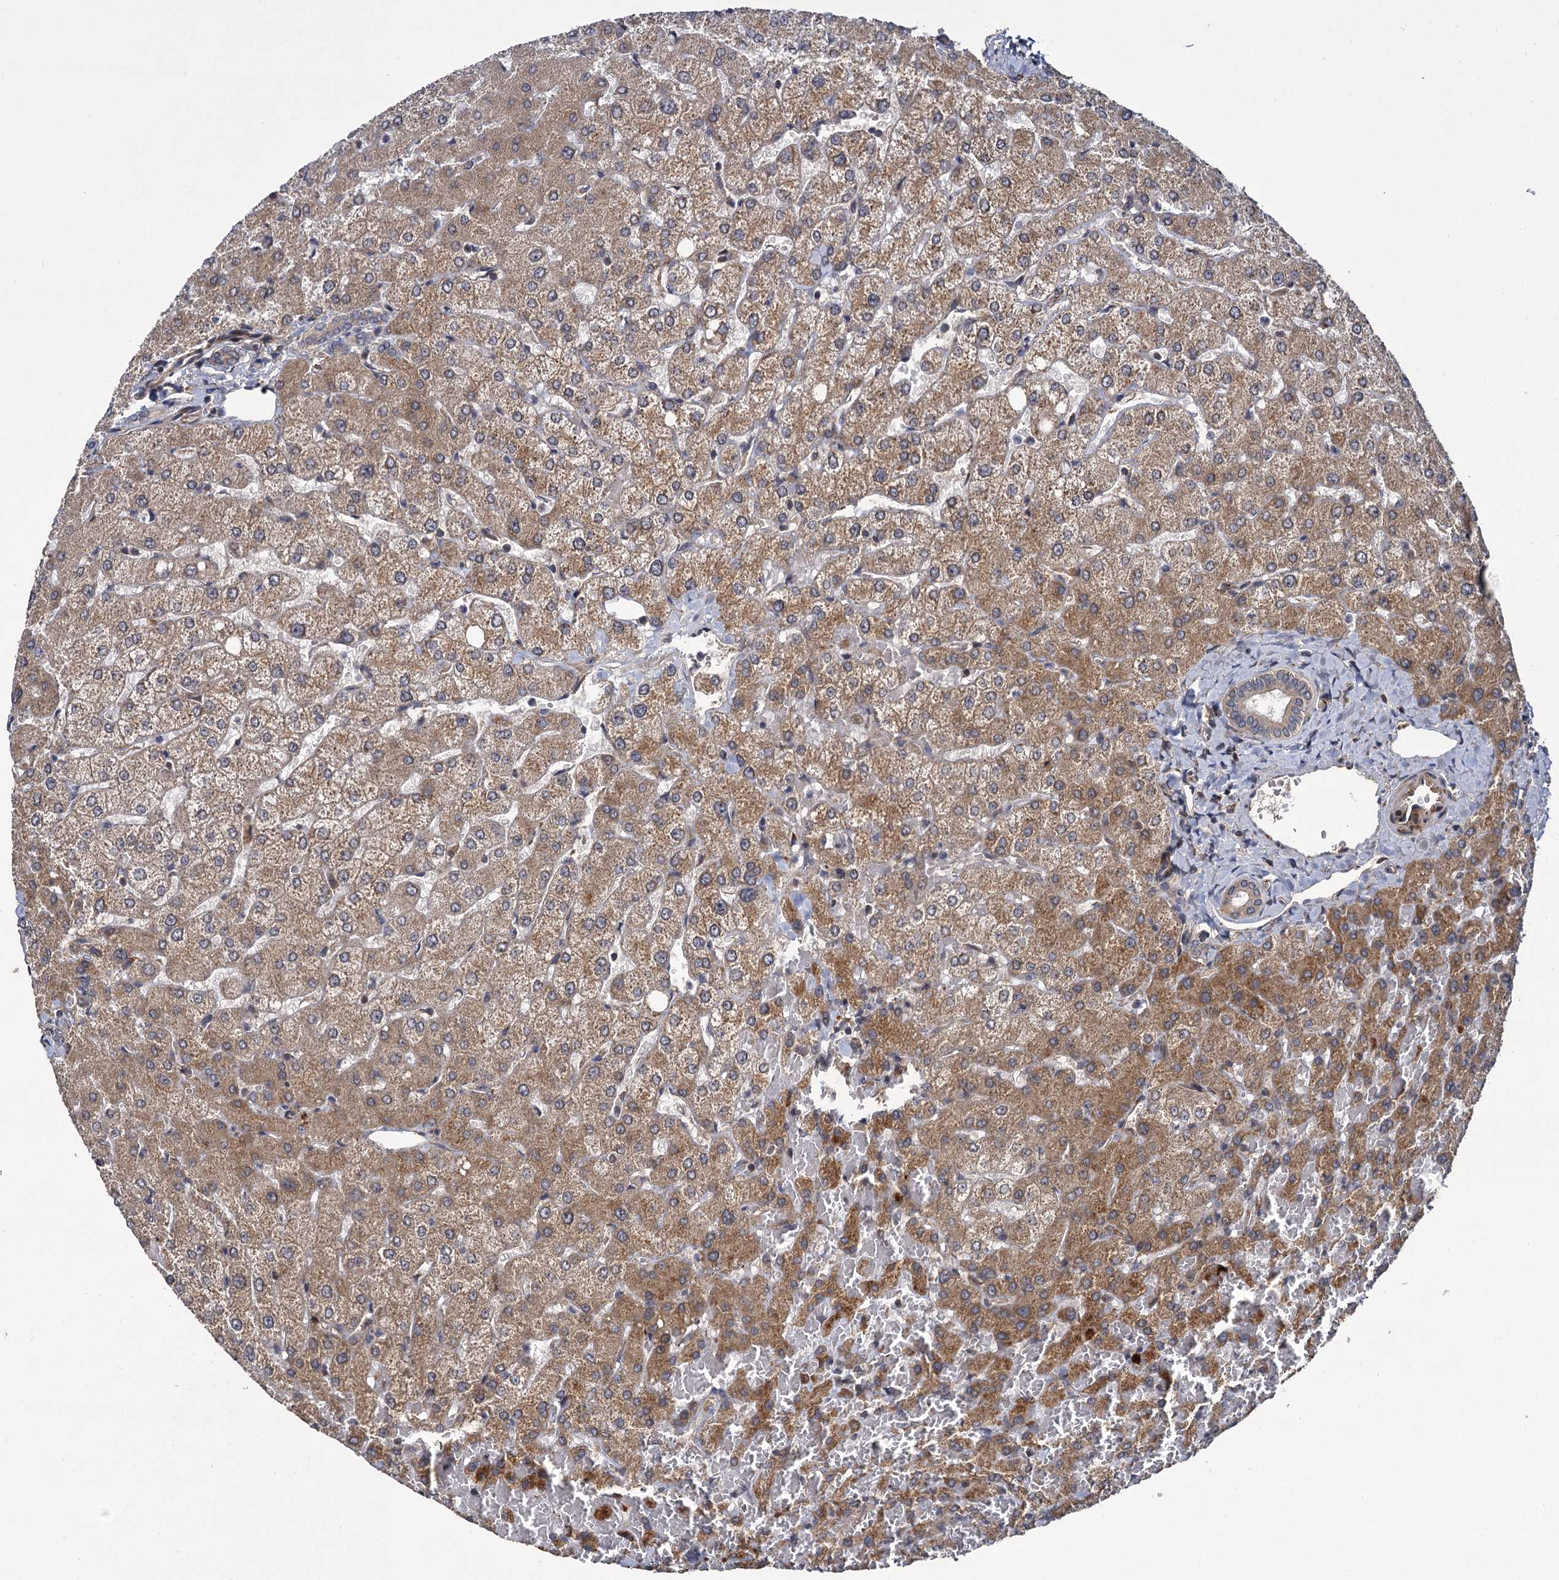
{"staining": {"intensity": "weak", "quantity": "<25%", "location": "cytoplasmic/membranous"}, "tissue": "liver", "cell_type": "Cholangiocytes", "image_type": "normal", "snomed": [{"axis": "morphology", "description": "Normal tissue, NOS"}, {"axis": "topography", "description": "Liver"}], "caption": "There is no significant staining in cholangiocytes of liver. (IHC, brightfield microscopy, high magnification).", "gene": "INPPL1", "patient": {"sex": "female", "age": 54}}